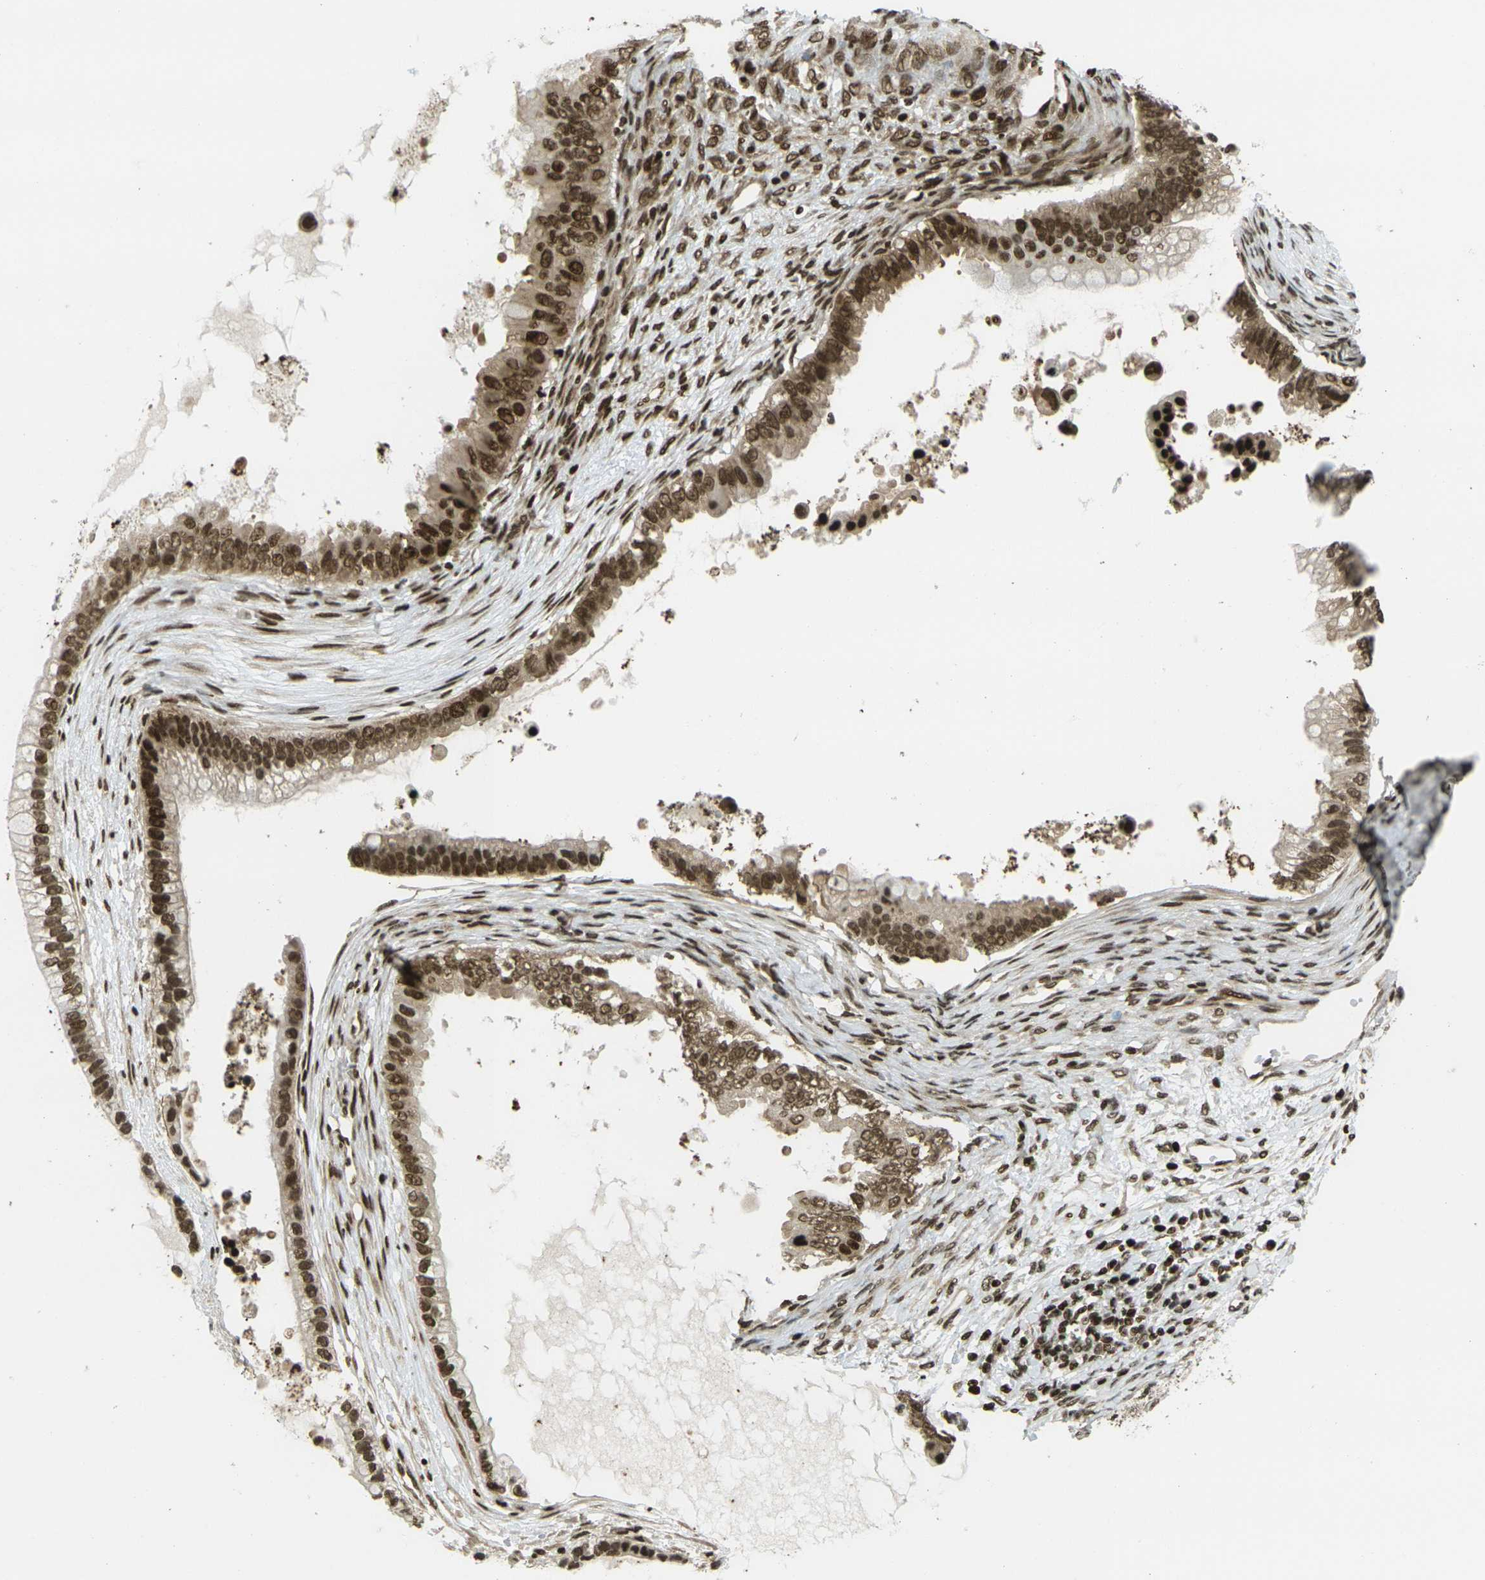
{"staining": {"intensity": "moderate", "quantity": ">75%", "location": "cytoplasmic/membranous,nuclear"}, "tissue": "ovarian cancer", "cell_type": "Tumor cells", "image_type": "cancer", "snomed": [{"axis": "morphology", "description": "Cystadenocarcinoma, mucinous, NOS"}, {"axis": "topography", "description": "Ovary"}], "caption": "This image demonstrates mucinous cystadenocarcinoma (ovarian) stained with IHC to label a protein in brown. The cytoplasmic/membranous and nuclear of tumor cells show moderate positivity for the protein. Nuclei are counter-stained blue.", "gene": "RUVBL2", "patient": {"sex": "female", "age": 80}}